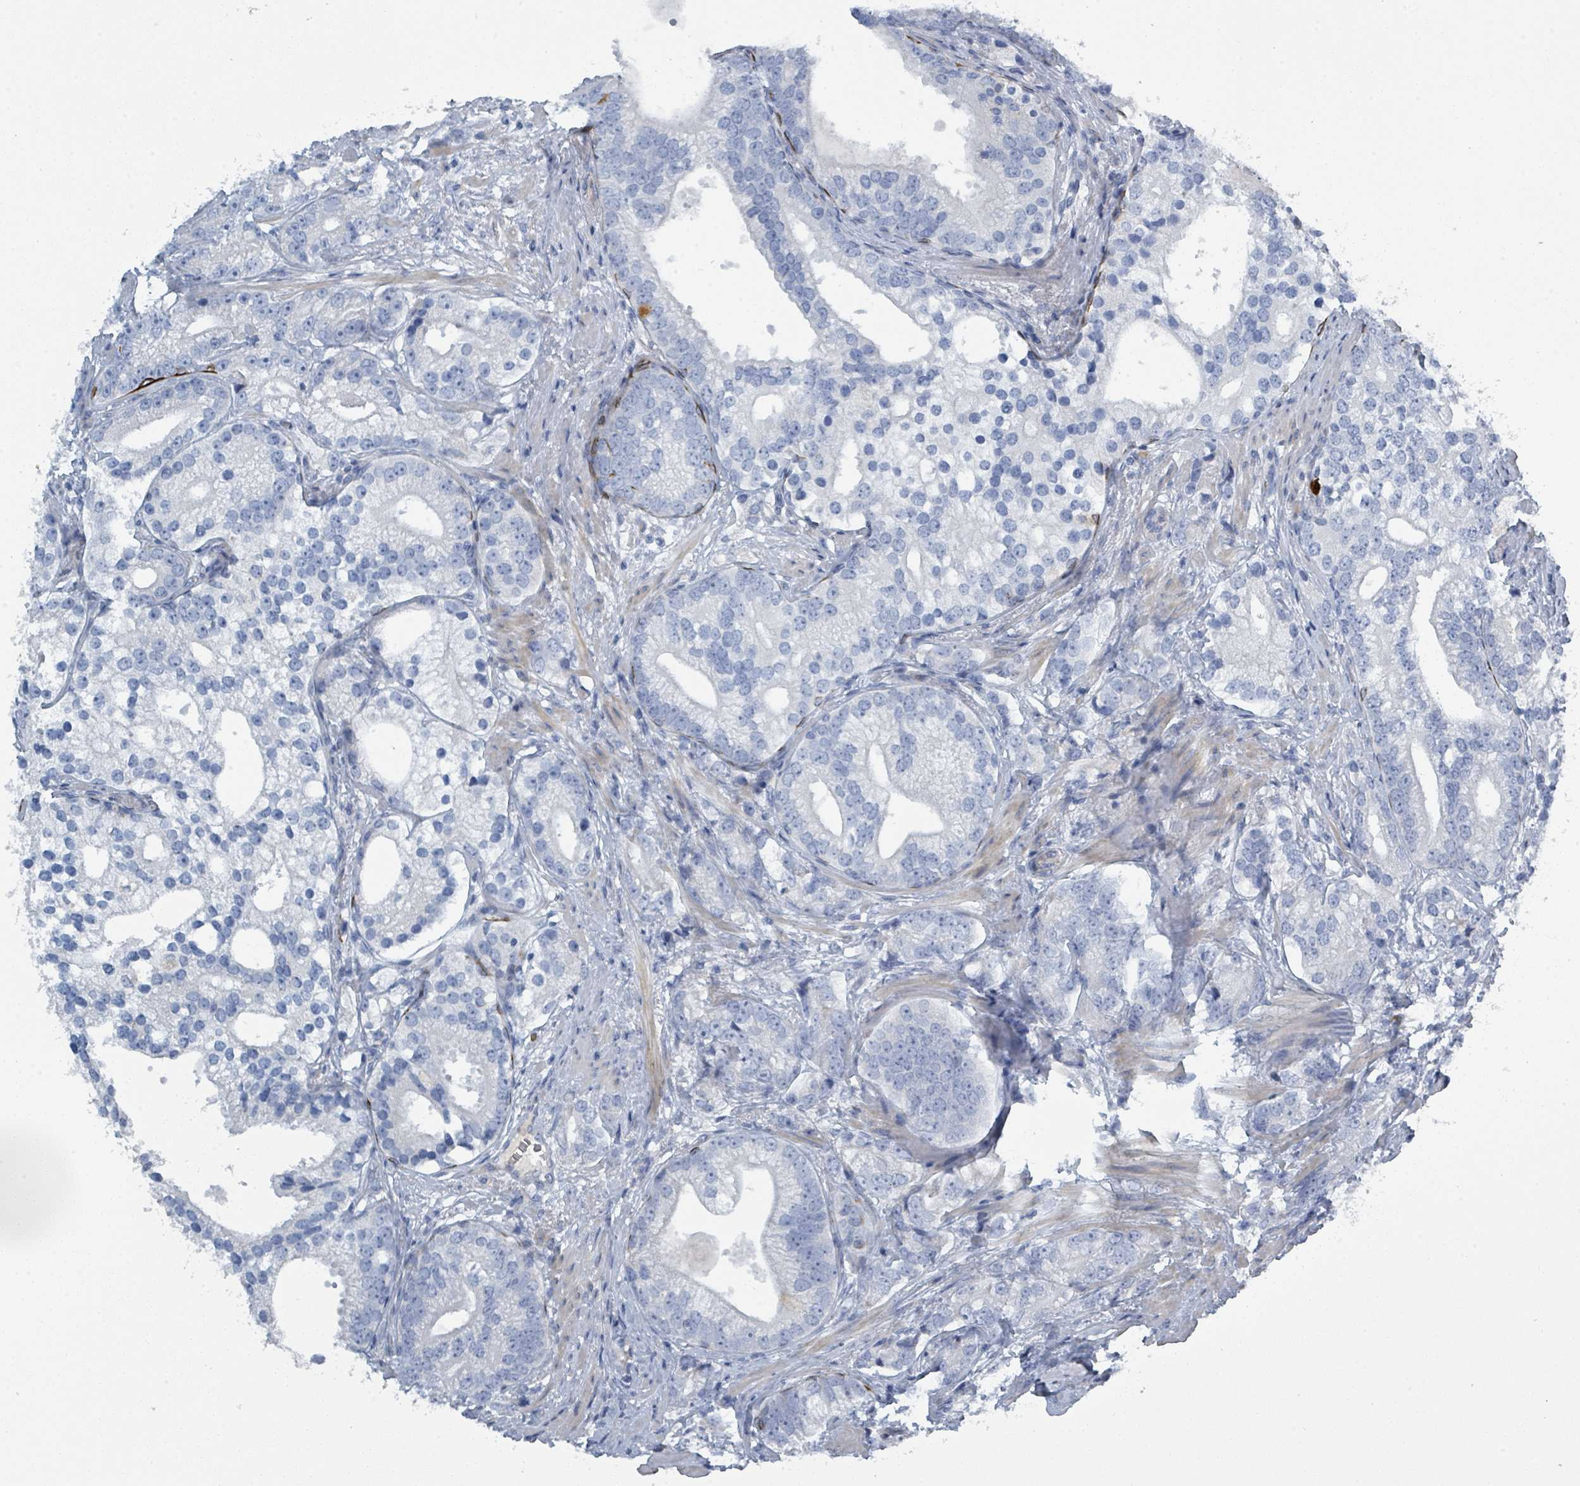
{"staining": {"intensity": "negative", "quantity": "none", "location": "none"}, "tissue": "prostate cancer", "cell_type": "Tumor cells", "image_type": "cancer", "snomed": [{"axis": "morphology", "description": "Adenocarcinoma, High grade"}, {"axis": "topography", "description": "Prostate"}], "caption": "Tumor cells are negative for brown protein staining in prostate cancer (high-grade adenocarcinoma). The staining was performed using DAB to visualize the protein expression in brown, while the nuclei were stained in blue with hematoxylin (Magnification: 20x).", "gene": "RAB33B", "patient": {"sex": "male", "age": 75}}